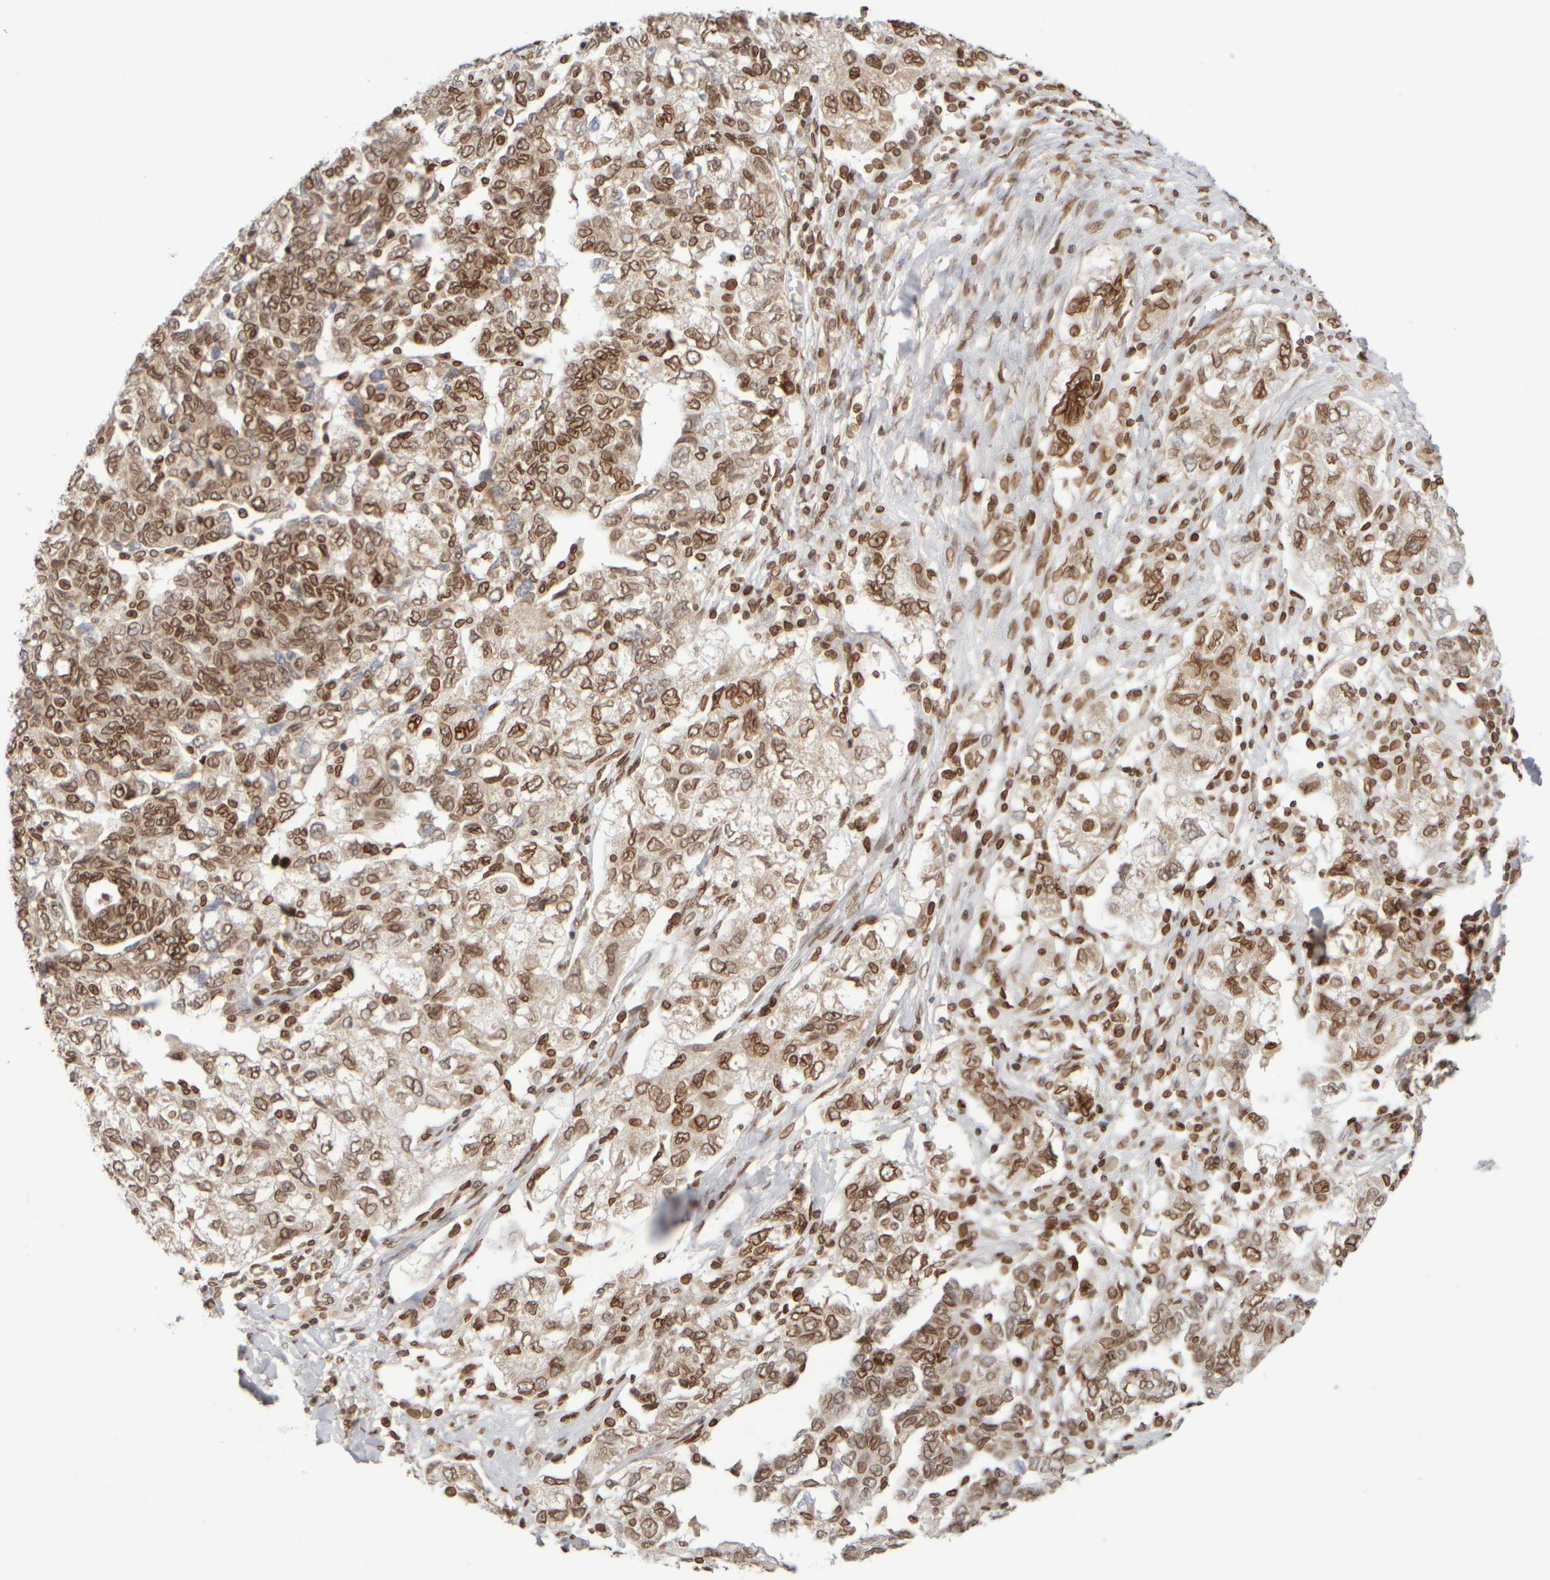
{"staining": {"intensity": "moderate", "quantity": ">75%", "location": "cytoplasmic/membranous,nuclear"}, "tissue": "ovarian cancer", "cell_type": "Tumor cells", "image_type": "cancer", "snomed": [{"axis": "morphology", "description": "Carcinoma, NOS"}, {"axis": "morphology", "description": "Cystadenocarcinoma, serous, NOS"}, {"axis": "topography", "description": "Ovary"}], "caption": "Immunohistochemistry photomicrograph of neoplastic tissue: ovarian cancer (carcinoma) stained using immunohistochemistry (IHC) shows medium levels of moderate protein expression localized specifically in the cytoplasmic/membranous and nuclear of tumor cells, appearing as a cytoplasmic/membranous and nuclear brown color.", "gene": "ZC3HC1", "patient": {"sex": "female", "age": 69}}